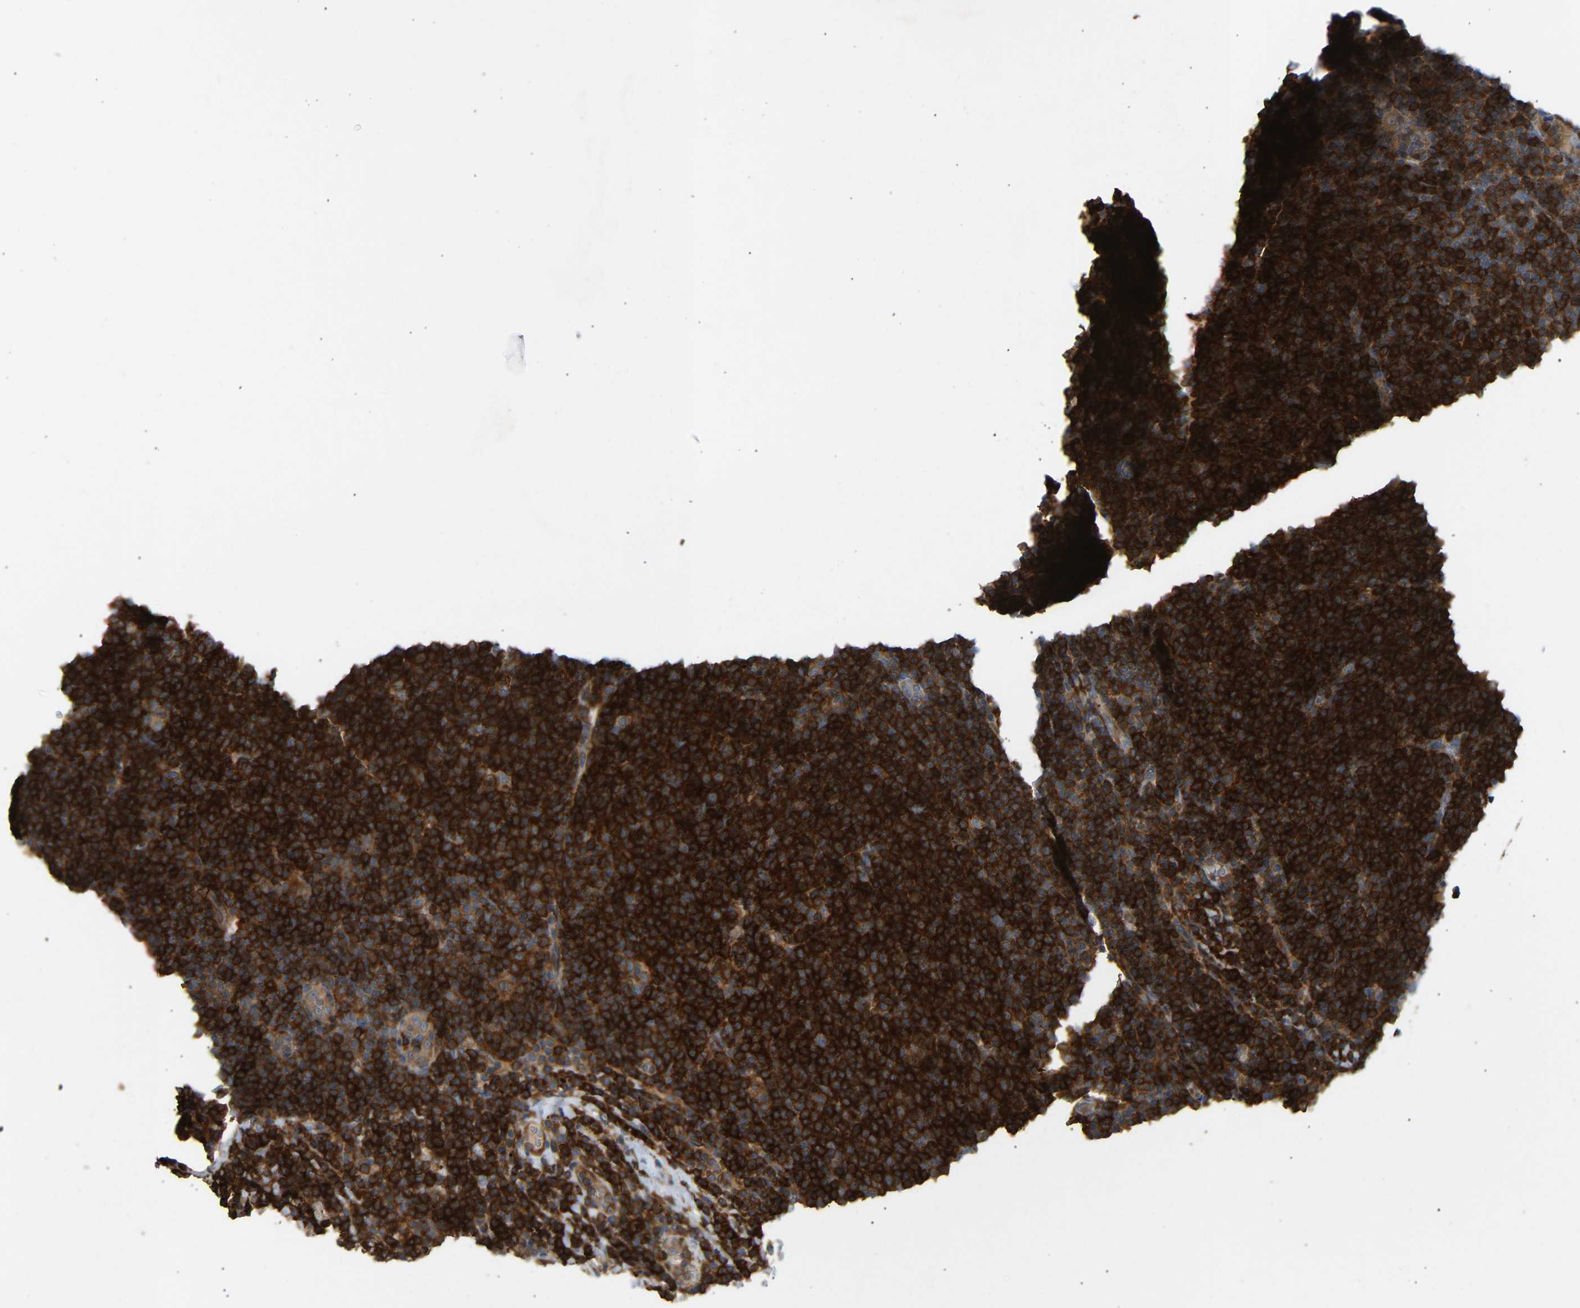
{"staining": {"intensity": "strong", "quantity": ">75%", "location": "cytoplasmic/membranous"}, "tissue": "lymphoma", "cell_type": "Tumor cells", "image_type": "cancer", "snomed": [{"axis": "morphology", "description": "Malignant lymphoma, non-Hodgkin's type, Low grade"}, {"axis": "topography", "description": "Lymph node"}], "caption": "A high-resolution histopathology image shows immunohistochemistry staining of malignant lymphoma, non-Hodgkin's type (low-grade), which shows strong cytoplasmic/membranous positivity in about >75% of tumor cells.", "gene": "PLCG2", "patient": {"sex": "male", "age": 66}}